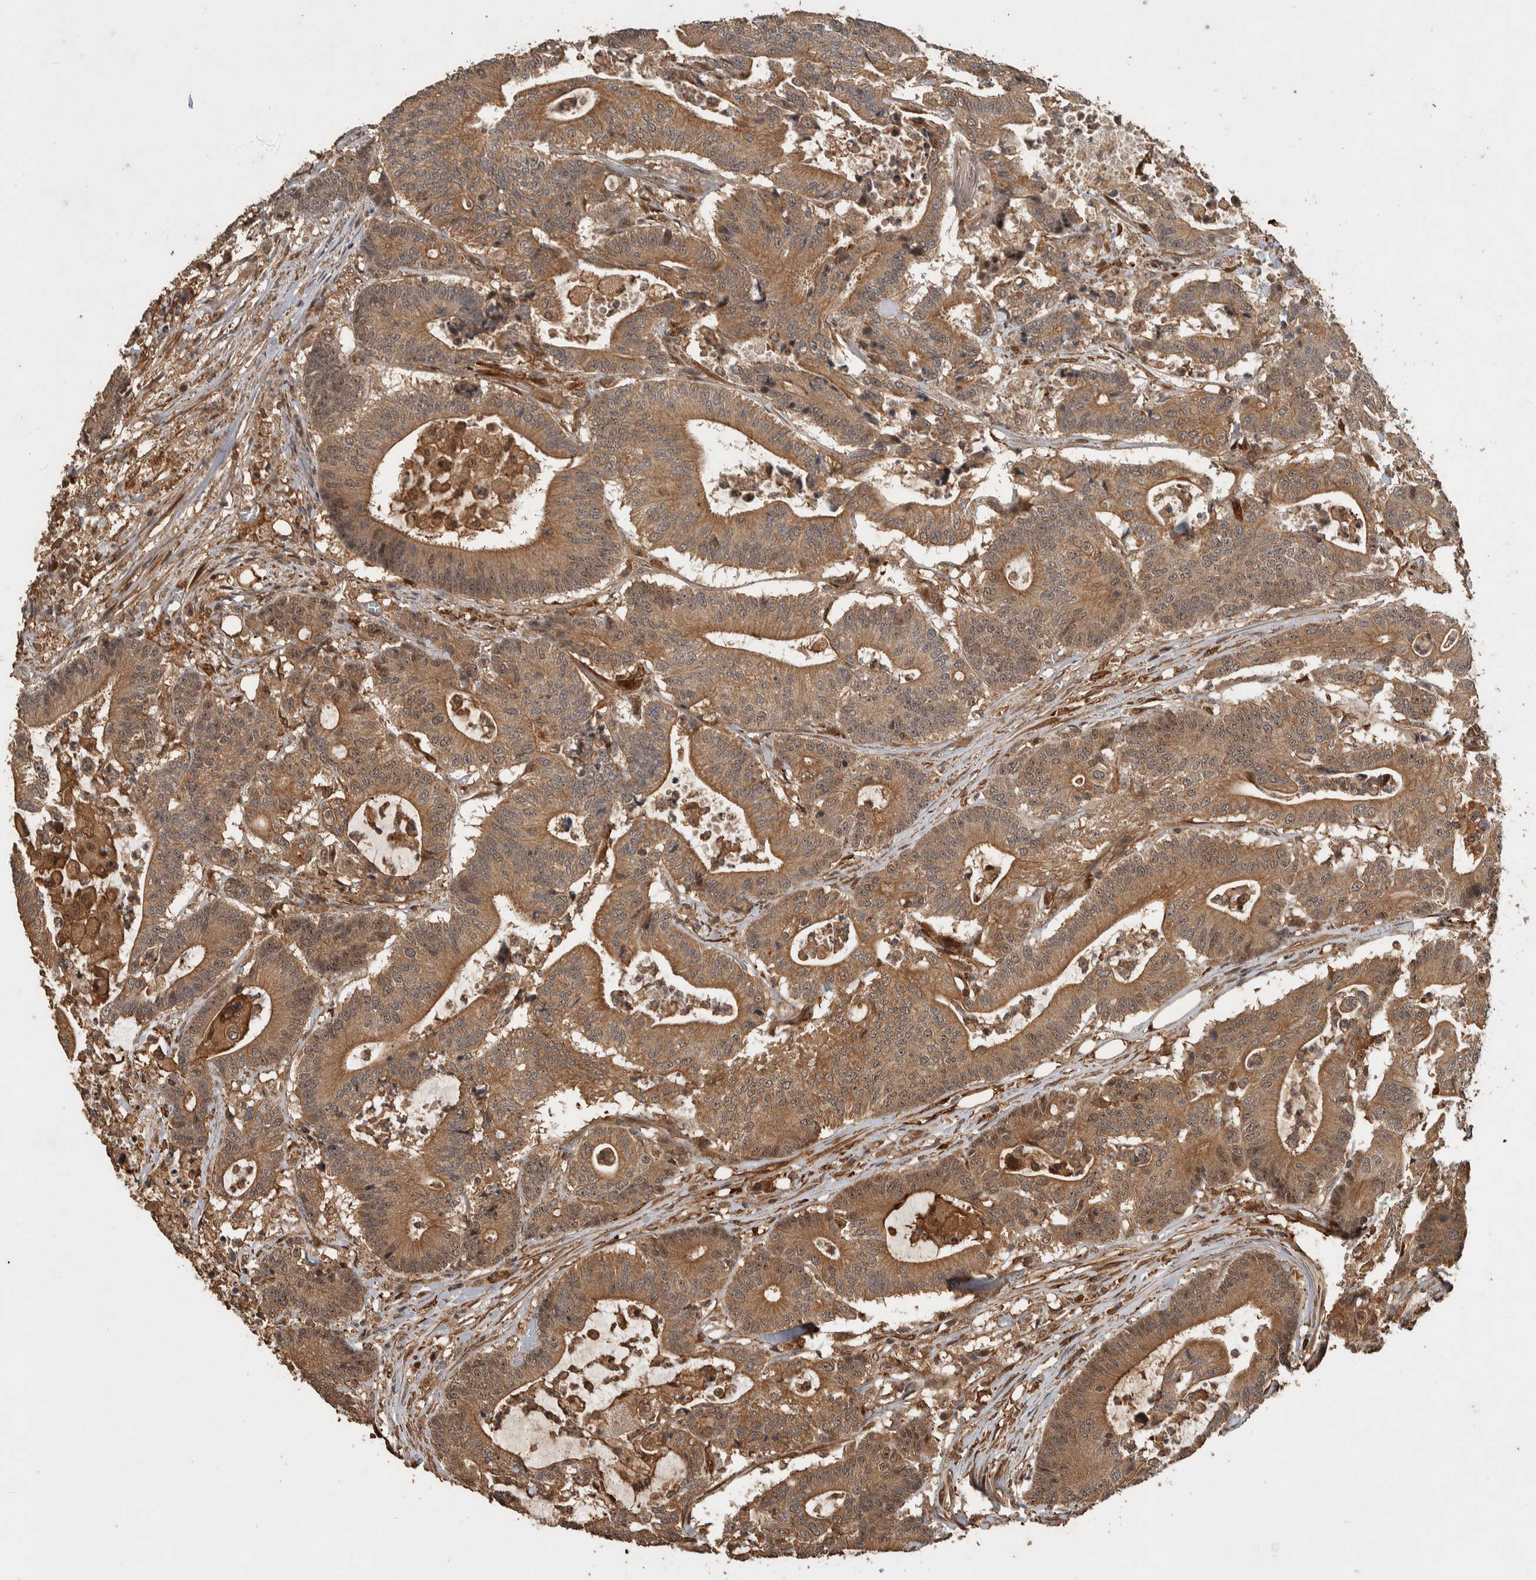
{"staining": {"intensity": "moderate", "quantity": ">75%", "location": "cytoplasmic/membranous,nuclear"}, "tissue": "colorectal cancer", "cell_type": "Tumor cells", "image_type": "cancer", "snomed": [{"axis": "morphology", "description": "Adenocarcinoma, NOS"}, {"axis": "topography", "description": "Colon"}], "caption": "Adenocarcinoma (colorectal) tissue displays moderate cytoplasmic/membranous and nuclear expression in about >75% of tumor cells, visualized by immunohistochemistry. (DAB (3,3'-diaminobenzidine) IHC, brown staining for protein, blue staining for nuclei).", "gene": "SPHK1", "patient": {"sex": "female", "age": 84}}